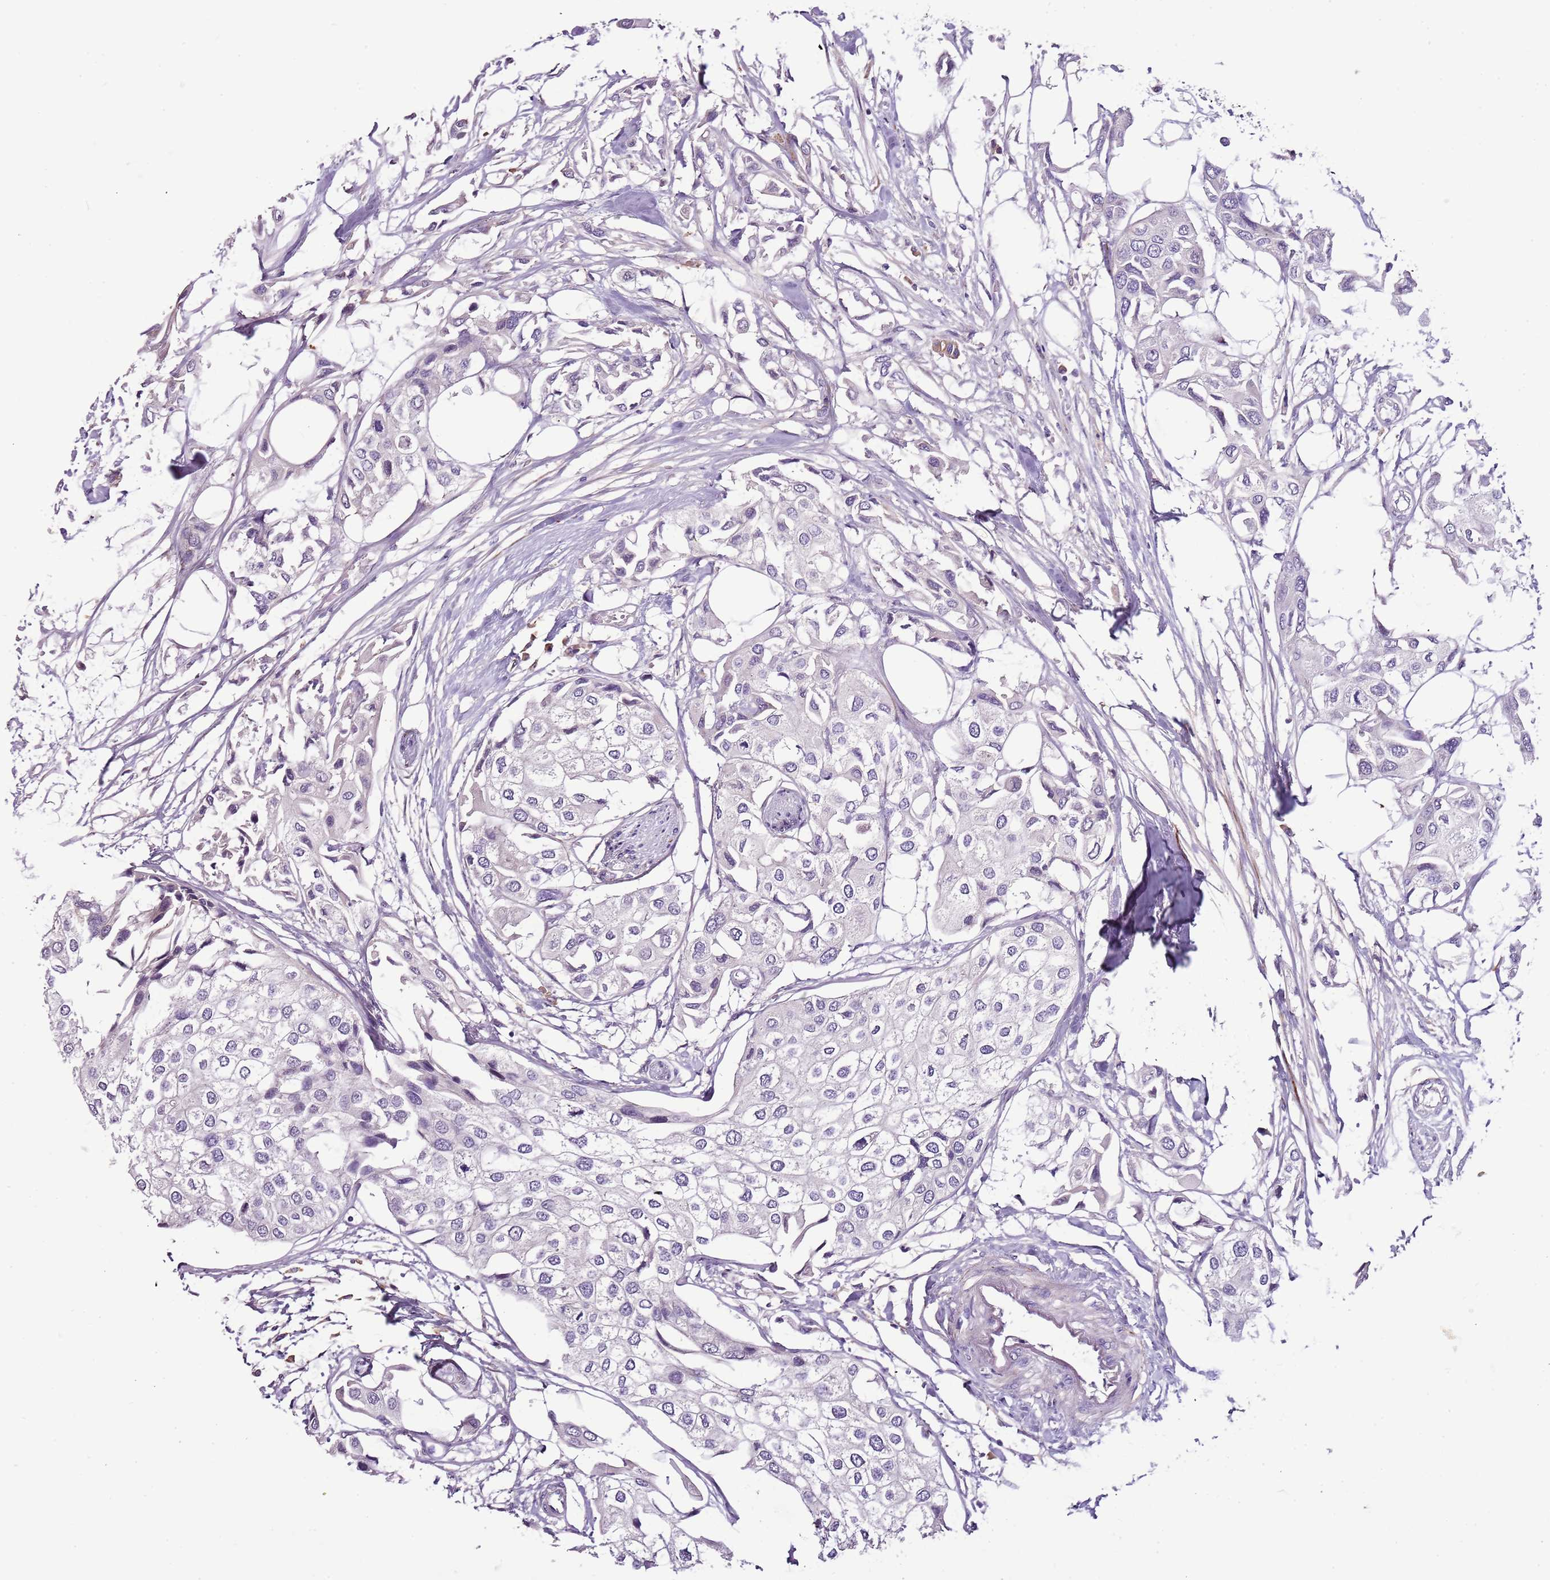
{"staining": {"intensity": "negative", "quantity": "none", "location": "none"}, "tissue": "urothelial cancer", "cell_type": "Tumor cells", "image_type": "cancer", "snomed": [{"axis": "morphology", "description": "Urothelial carcinoma, High grade"}, {"axis": "topography", "description": "Urinary bladder"}], "caption": "Immunohistochemistry of human urothelial cancer shows no positivity in tumor cells.", "gene": "NKX2-3", "patient": {"sex": "male", "age": 64}}